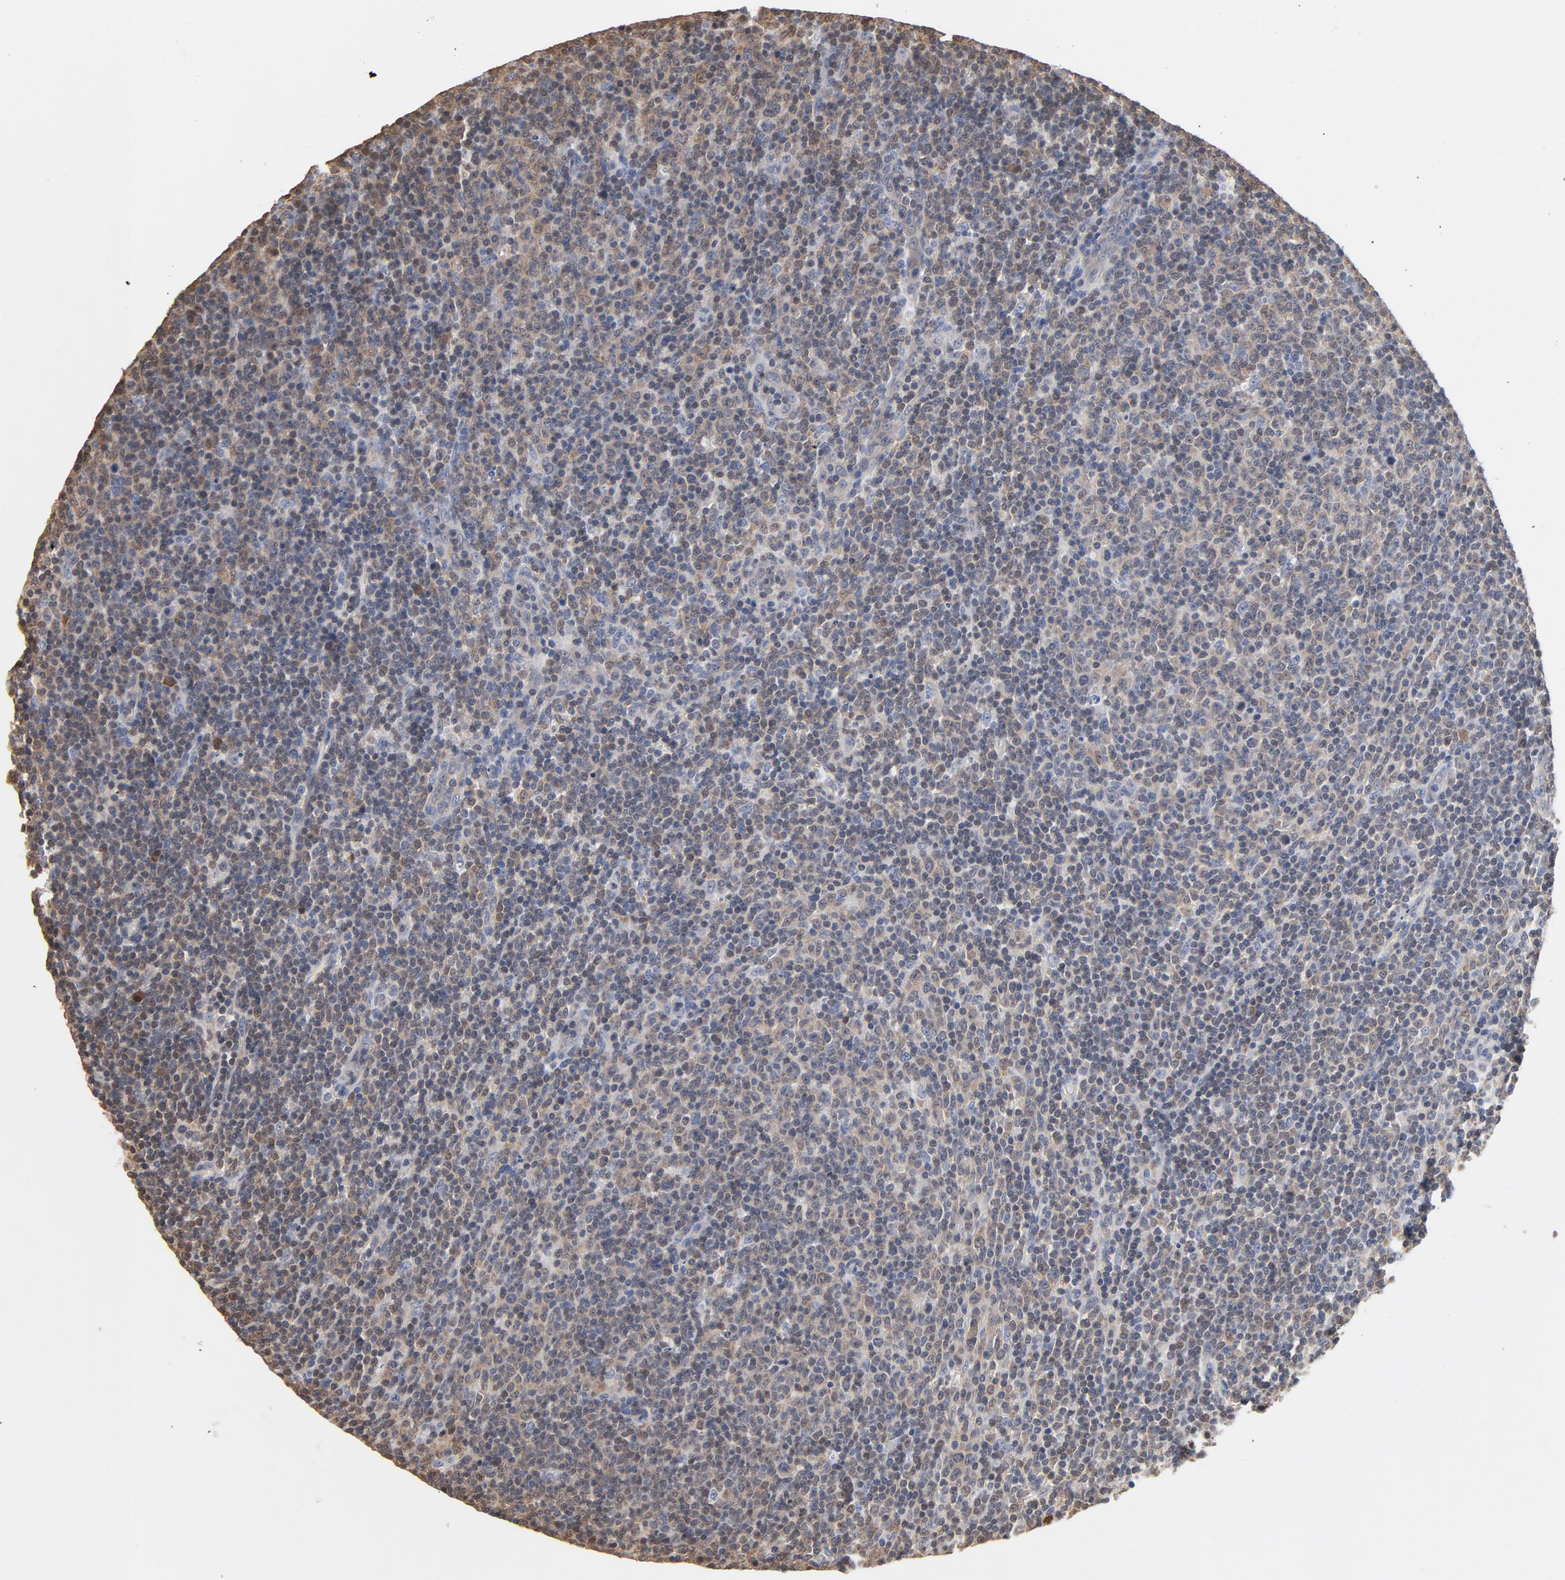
{"staining": {"intensity": "weak", "quantity": "25%-75%", "location": "cytoplasmic/membranous"}, "tissue": "lymphoma", "cell_type": "Tumor cells", "image_type": "cancer", "snomed": [{"axis": "morphology", "description": "Malignant lymphoma, non-Hodgkin's type, Low grade"}, {"axis": "topography", "description": "Lymph node"}], "caption": "Lymphoma stained for a protein displays weak cytoplasmic/membranous positivity in tumor cells. (brown staining indicates protein expression, while blue staining denotes nuclei).", "gene": "MIF", "patient": {"sex": "male", "age": 70}}